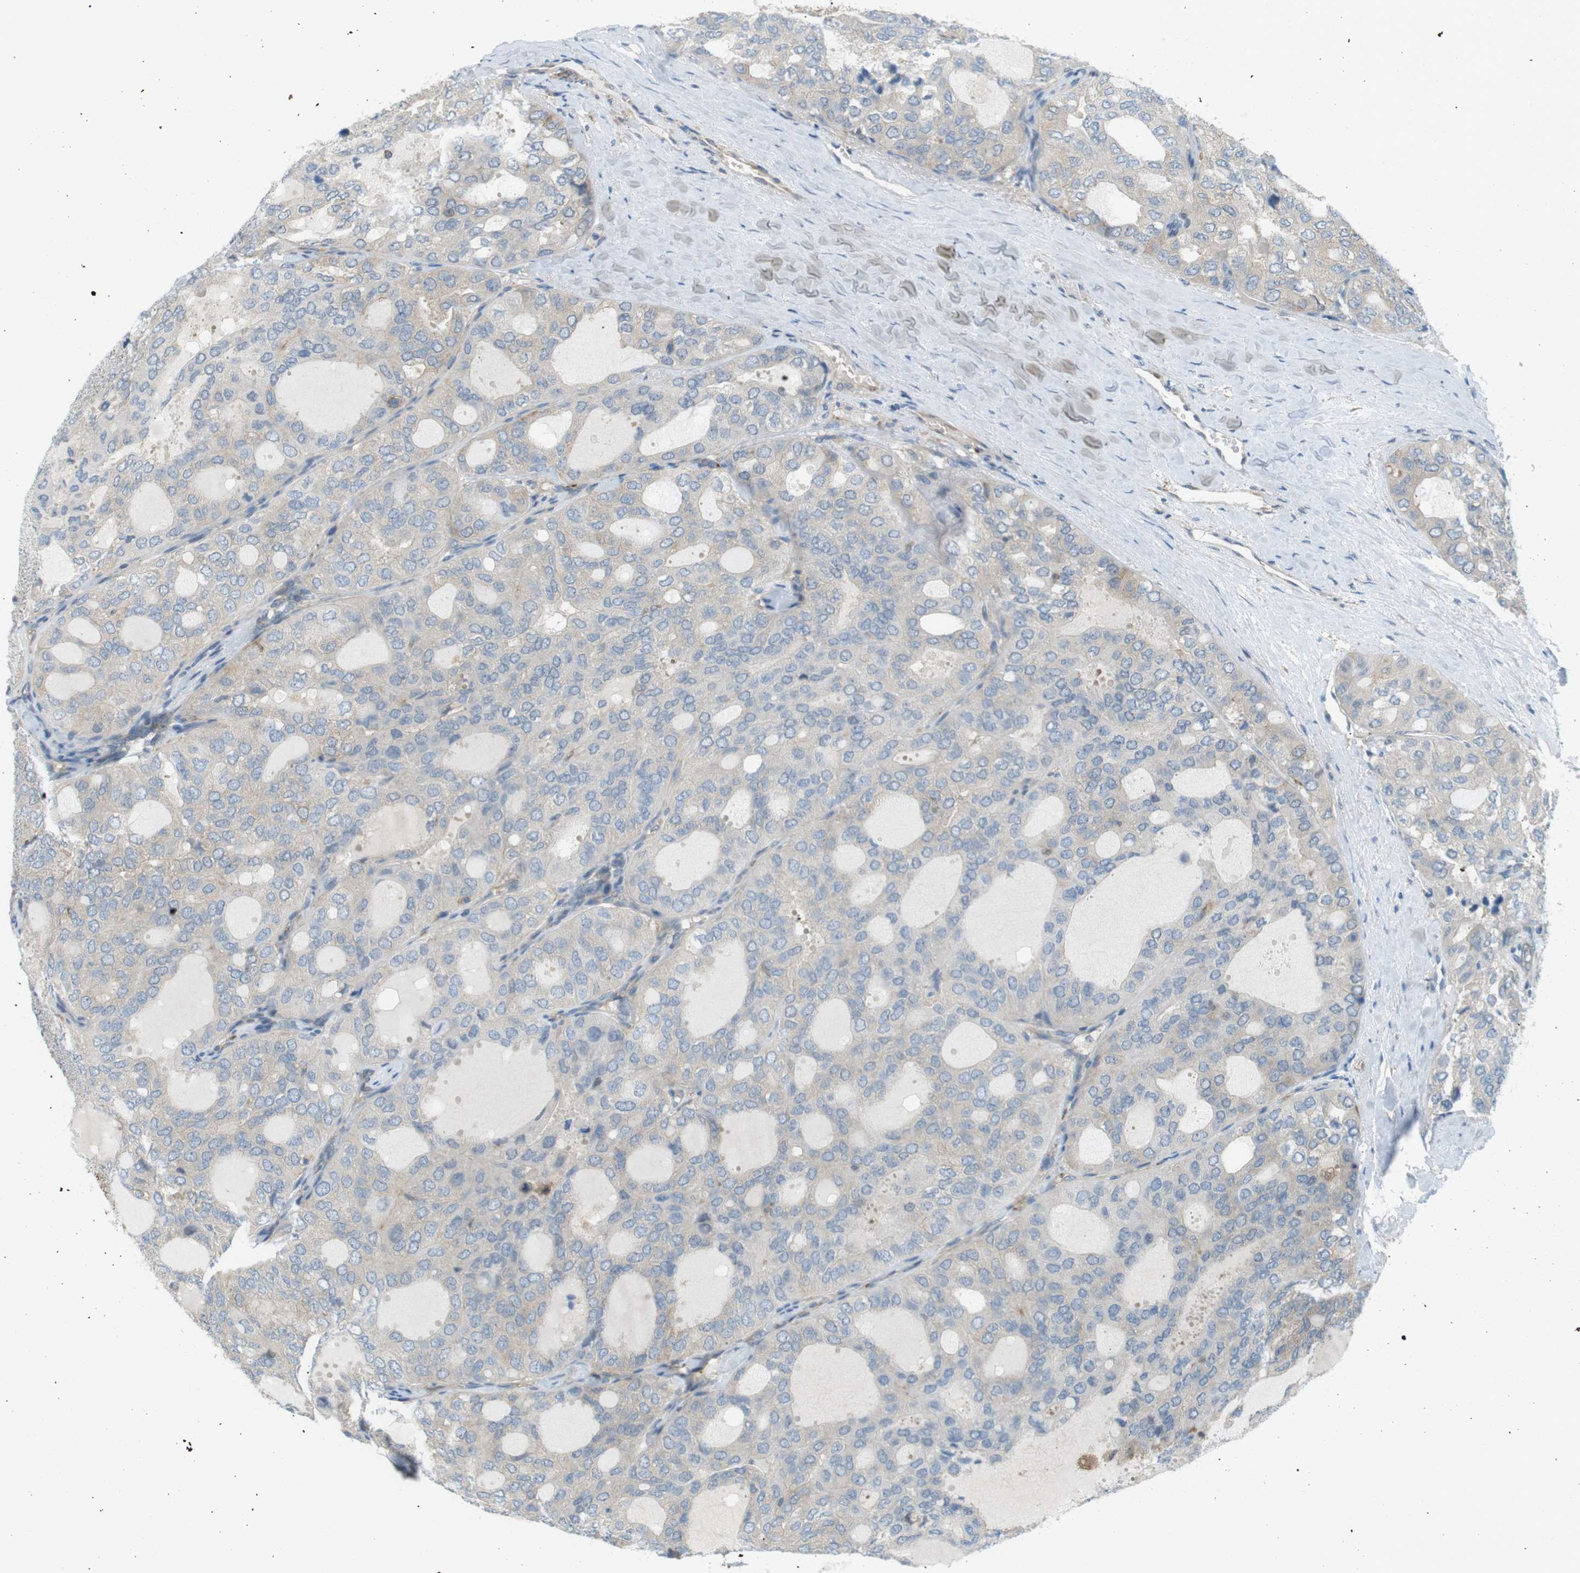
{"staining": {"intensity": "negative", "quantity": "none", "location": "none"}, "tissue": "thyroid cancer", "cell_type": "Tumor cells", "image_type": "cancer", "snomed": [{"axis": "morphology", "description": "Follicular adenoma carcinoma, NOS"}, {"axis": "topography", "description": "Thyroid gland"}], "caption": "Immunohistochemistry (IHC) histopathology image of neoplastic tissue: thyroid follicular adenoma carcinoma stained with DAB reveals no significant protein staining in tumor cells.", "gene": "PEPD", "patient": {"sex": "male", "age": 75}}